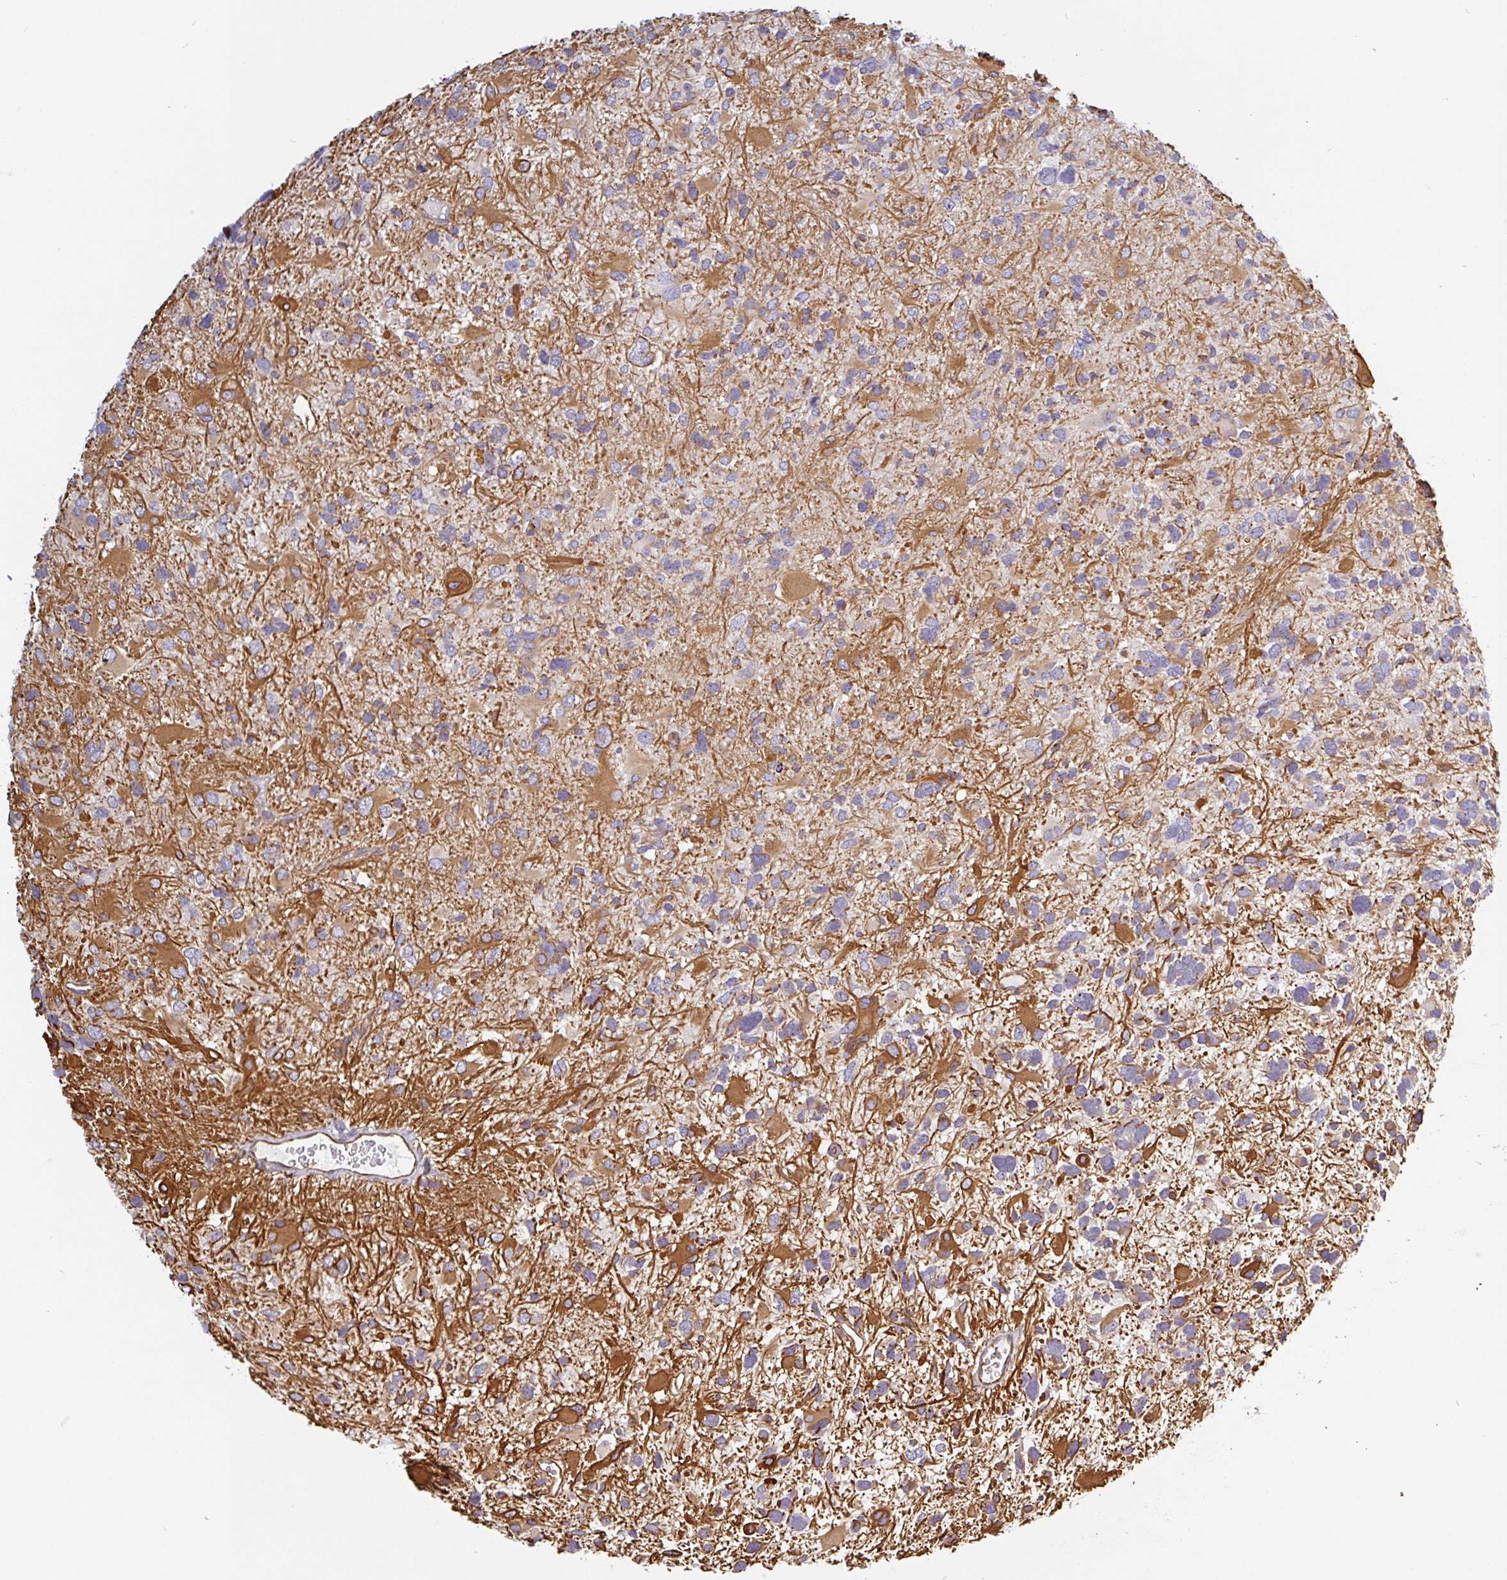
{"staining": {"intensity": "moderate", "quantity": "25%-75%", "location": "cytoplasmic/membranous"}, "tissue": "glioma", "cell_type": "Tumor cells", "image_type": "cancer", "snomed": [{"axis": "morphology", "description": "Glioma, malignant, High grade"}, {"axis": "topography", "description": "Brain"}], "caption": "Human malignant glioma (high-grade) stained with a brown dye displays moderate cytoplasmic/membranous positive positivity in approximately 25%-75% of tumor cells.", "gene": "PPFIA1", "patient": {"sex": "female", "age": 11}}